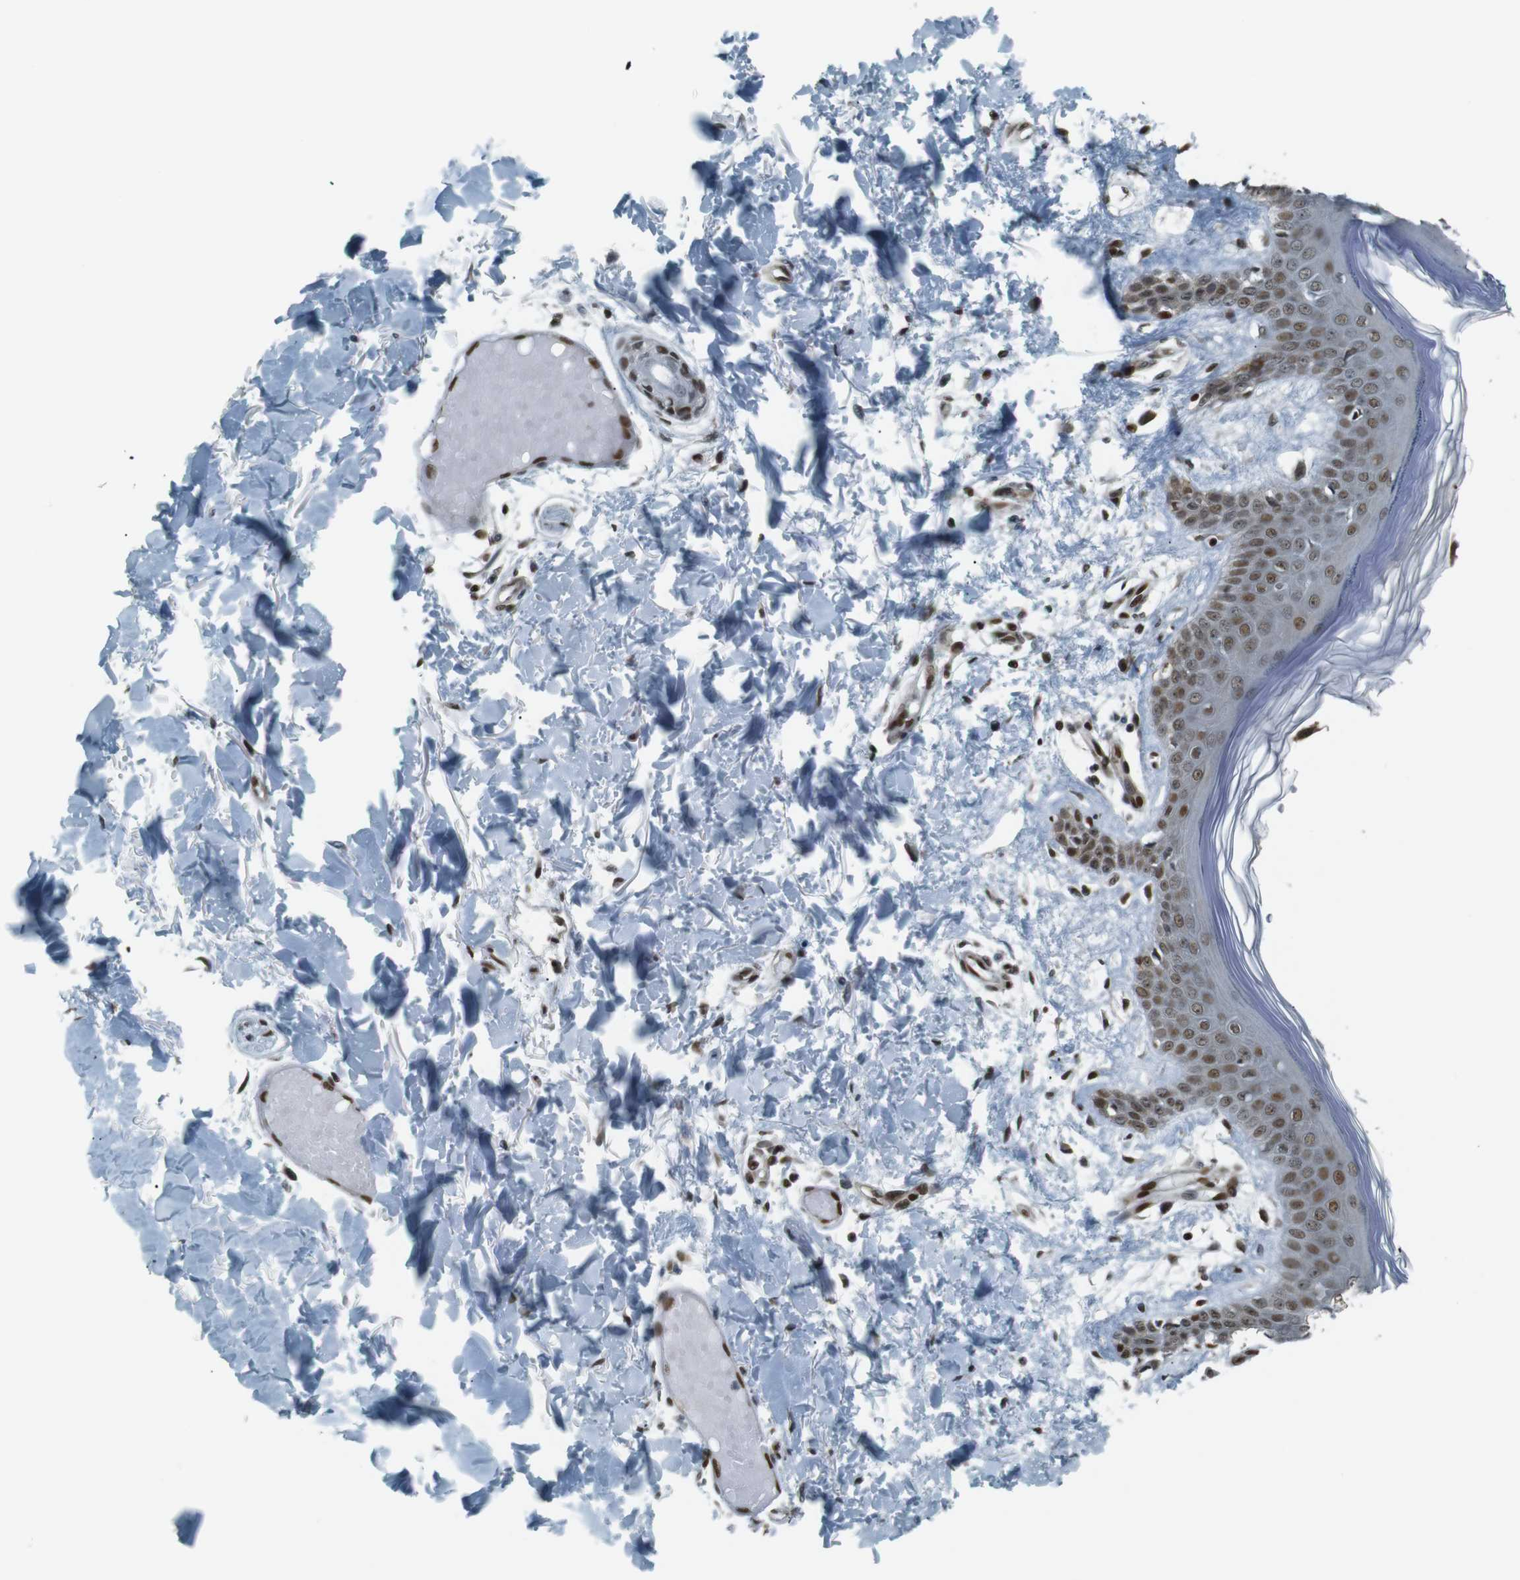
{"staining": {"intensity": "strong", "quantity": ">75%", "location": "nuclear"}, "tissue": "skin", "cell_type": "Fibroblasts", "image_type": "normal", "snomed": [{"axis": "morphology", "description": "Normal tissue, NOS"}, {"axis": "topography", "description": "Skin"}], "caption": "This histopathology image reveals unremarkable skin stained with immunohistochemistry to label a protein in brown. The nuclear of fibroblasts show strong positivity for the protein. Nuclei are counter-stained blue.", "gene": "NHEJ1", "patient": {"sex": "male", "age": 53}}